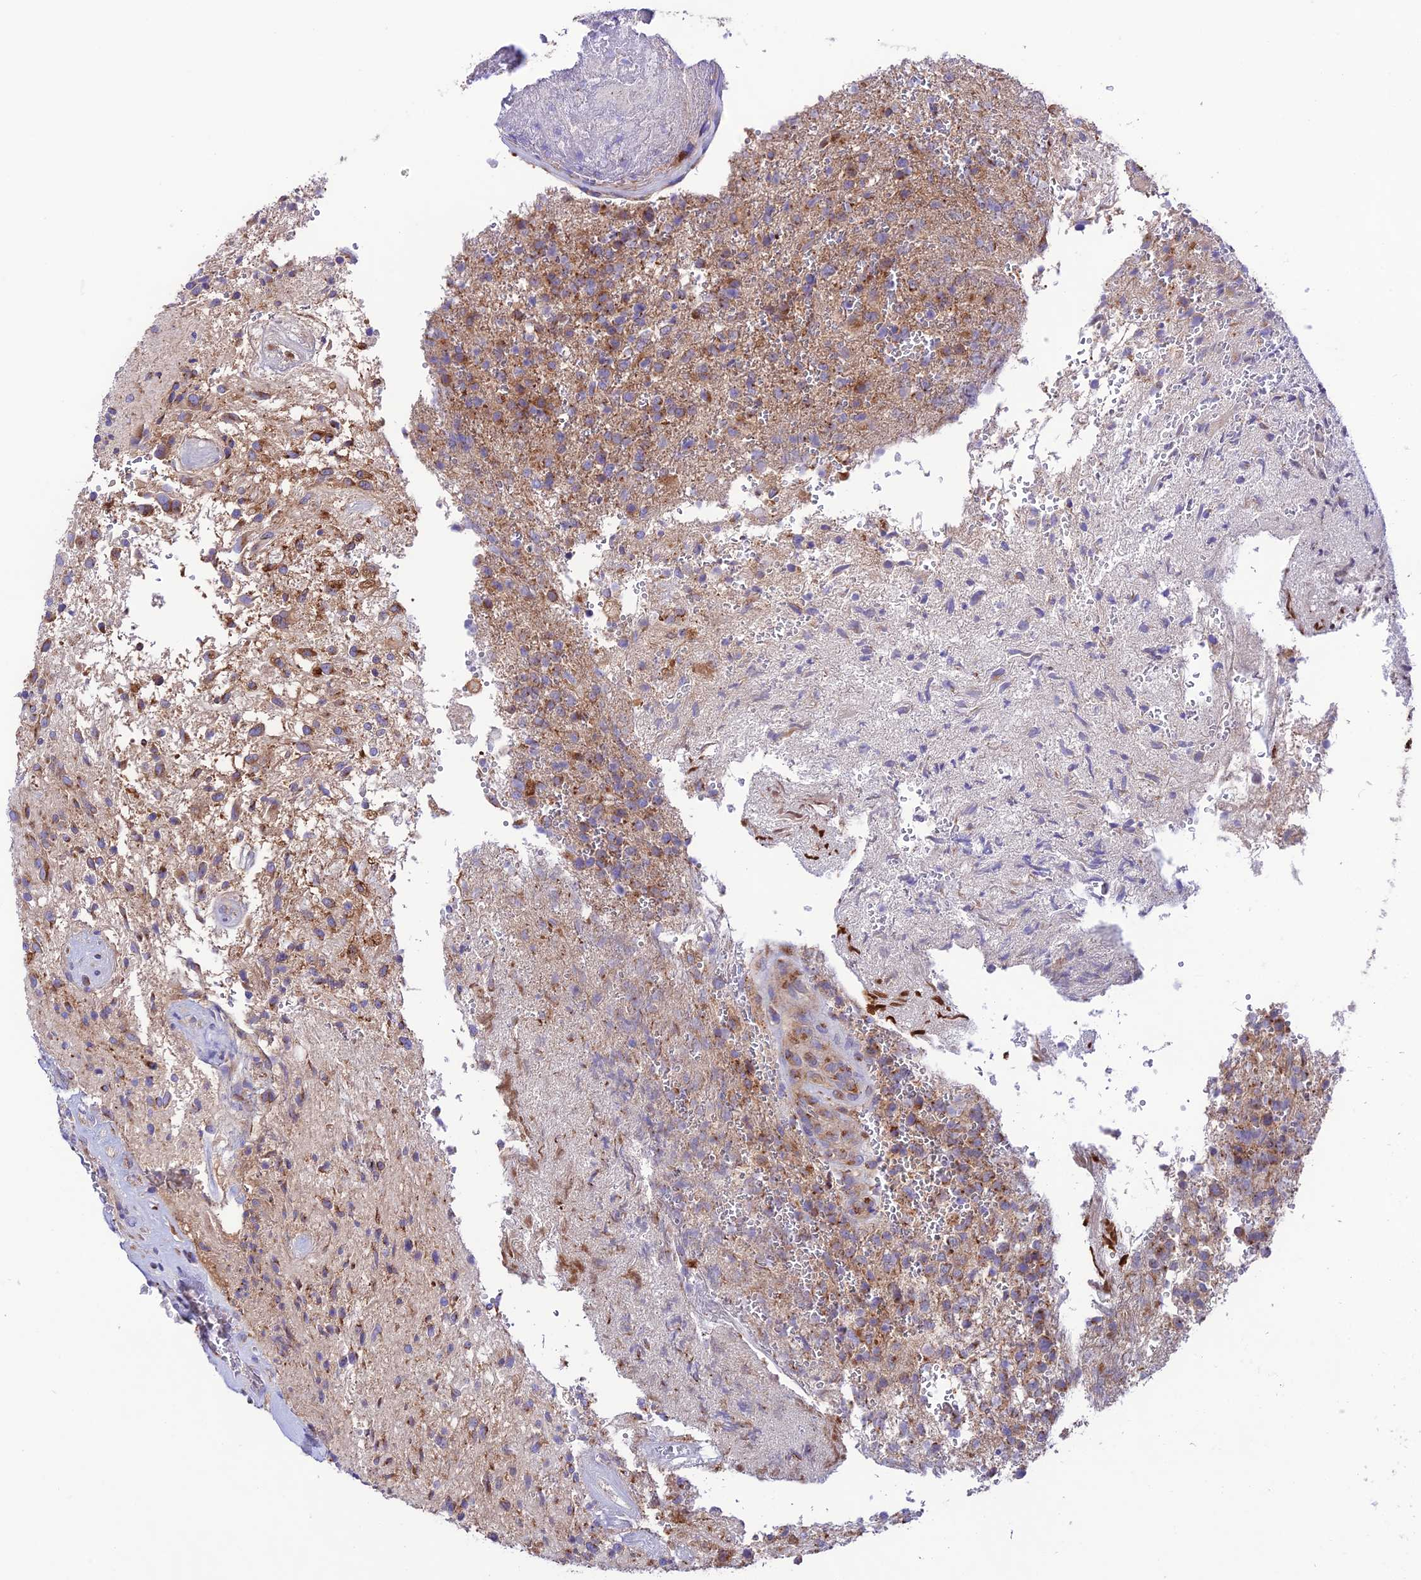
{"staining": {"intensity": "moderate", "quantity": "<25%", "location": "cytoplasmic/membranous"}, "tissue": "glioma", "cell_type": "Tumor cells", "image_type": "cancer", "snomed": [{"axis": "morphology", "description": "Glioma, malignant, High grade"}, {"axis": "topography", "description": "Brain"}], "caption": "Immunohistochemistry photomicrograph of high-grade glioma (malignant) stained for a protein (brown), which displays low levels of moderate cytoplasmic/membranous staining in approximately <25% of tumor cells.", "gene": "LACTB2", "patient": {"sex": "male", "age": 56}}